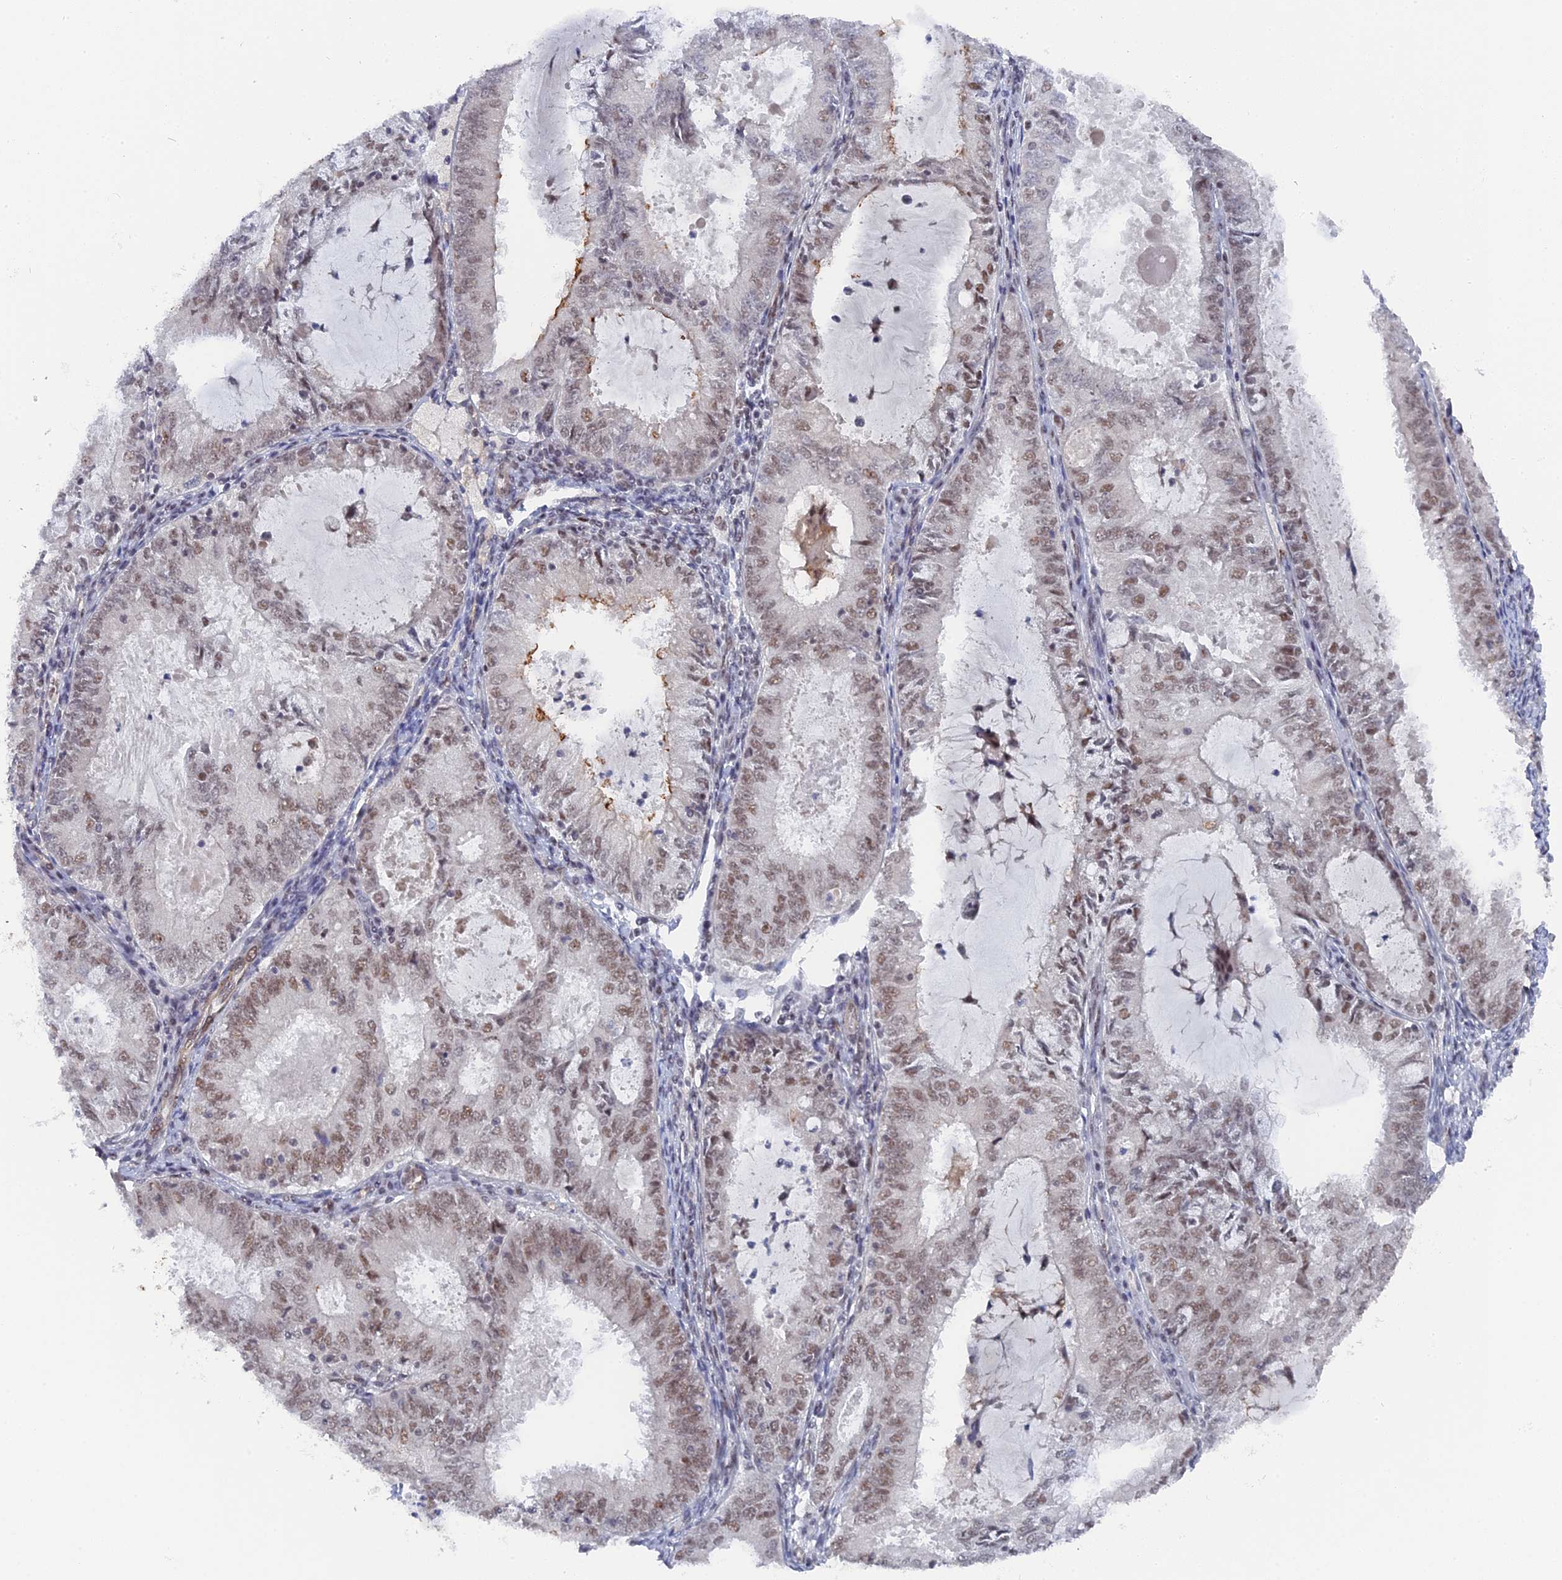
{"staining": {"intensity": "moderate", "quantity": "25%-75%", "location": "nuclear"}, "tissue": "endometrial cancer", "cell_type": "Tumor cells", "image_type": "cancer", "snomed": [{"axis": "morphology", "description": "Adenocarcinoma, NOS"}, {"axis": "topography", "description": "Endometrium"}], "caption": "Protein staining of adenocarcinoma (endometrial) tissue exhibits moderate nuclear positivity in about 25%-75% of tumor cells.", "gene": "CCDC85A", "patient": {"sex": "female", "age": 57}}